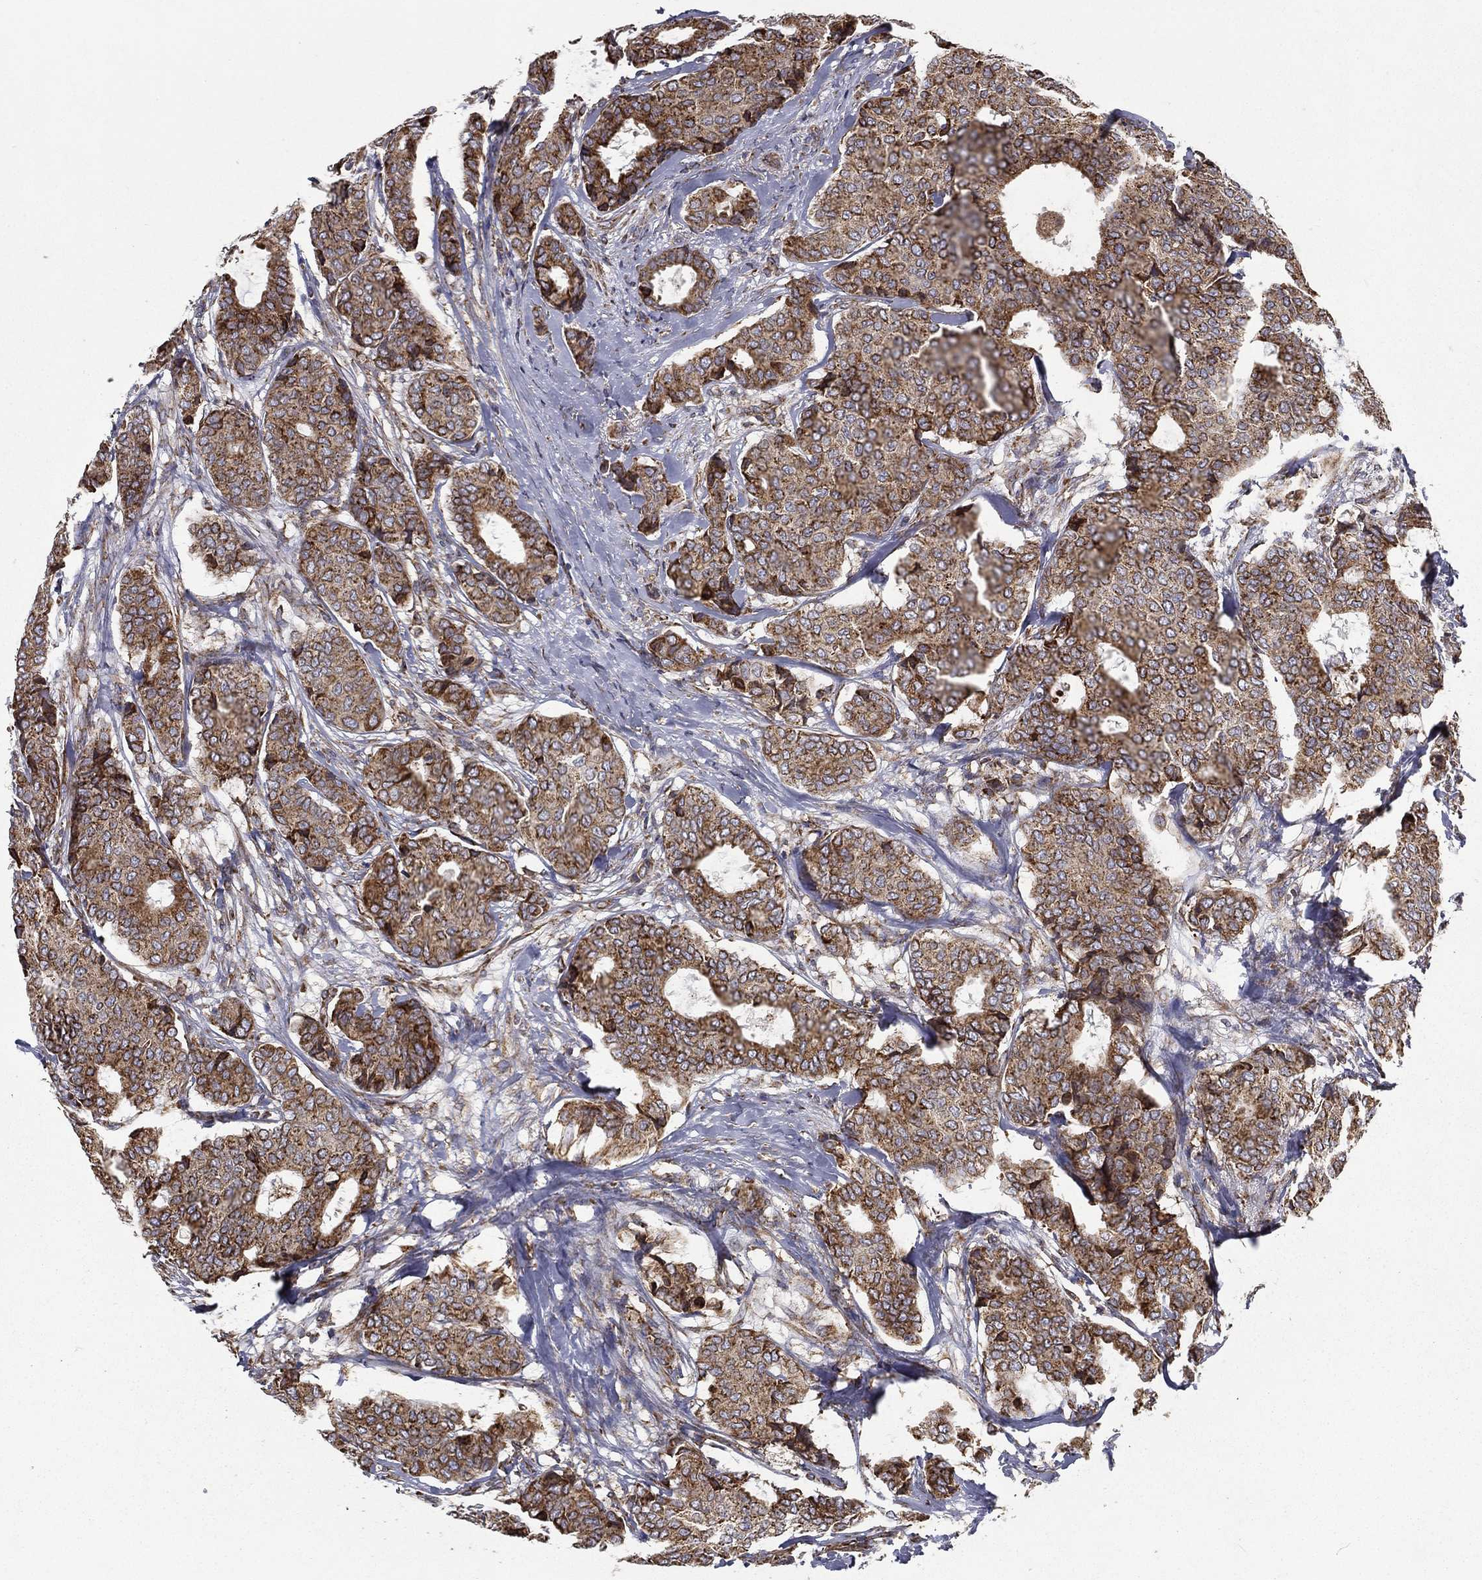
{"staining": {"intensity": "moderate", "quantity": ">75%", "location": "cytoplasmic/membranous"}, "tissue": "breast cancer", "cell_type": "Tumor cells", "image_type": "cancer", "snomed": [{"axis": "morphology", "description": "Duct carcinoma"}, {"axis": "topography", "description": "Breast"}], "caption": "This histopathology image displays immunohistochemistry (IHC) staining of human breast infiltrating ductal carcinoma, with medium moderate cytoplasmic/membranous staining in approximately >75% of tumor cells.", "gene": "MT-CYB", "patient": {"sex": "female", "age": 75}}